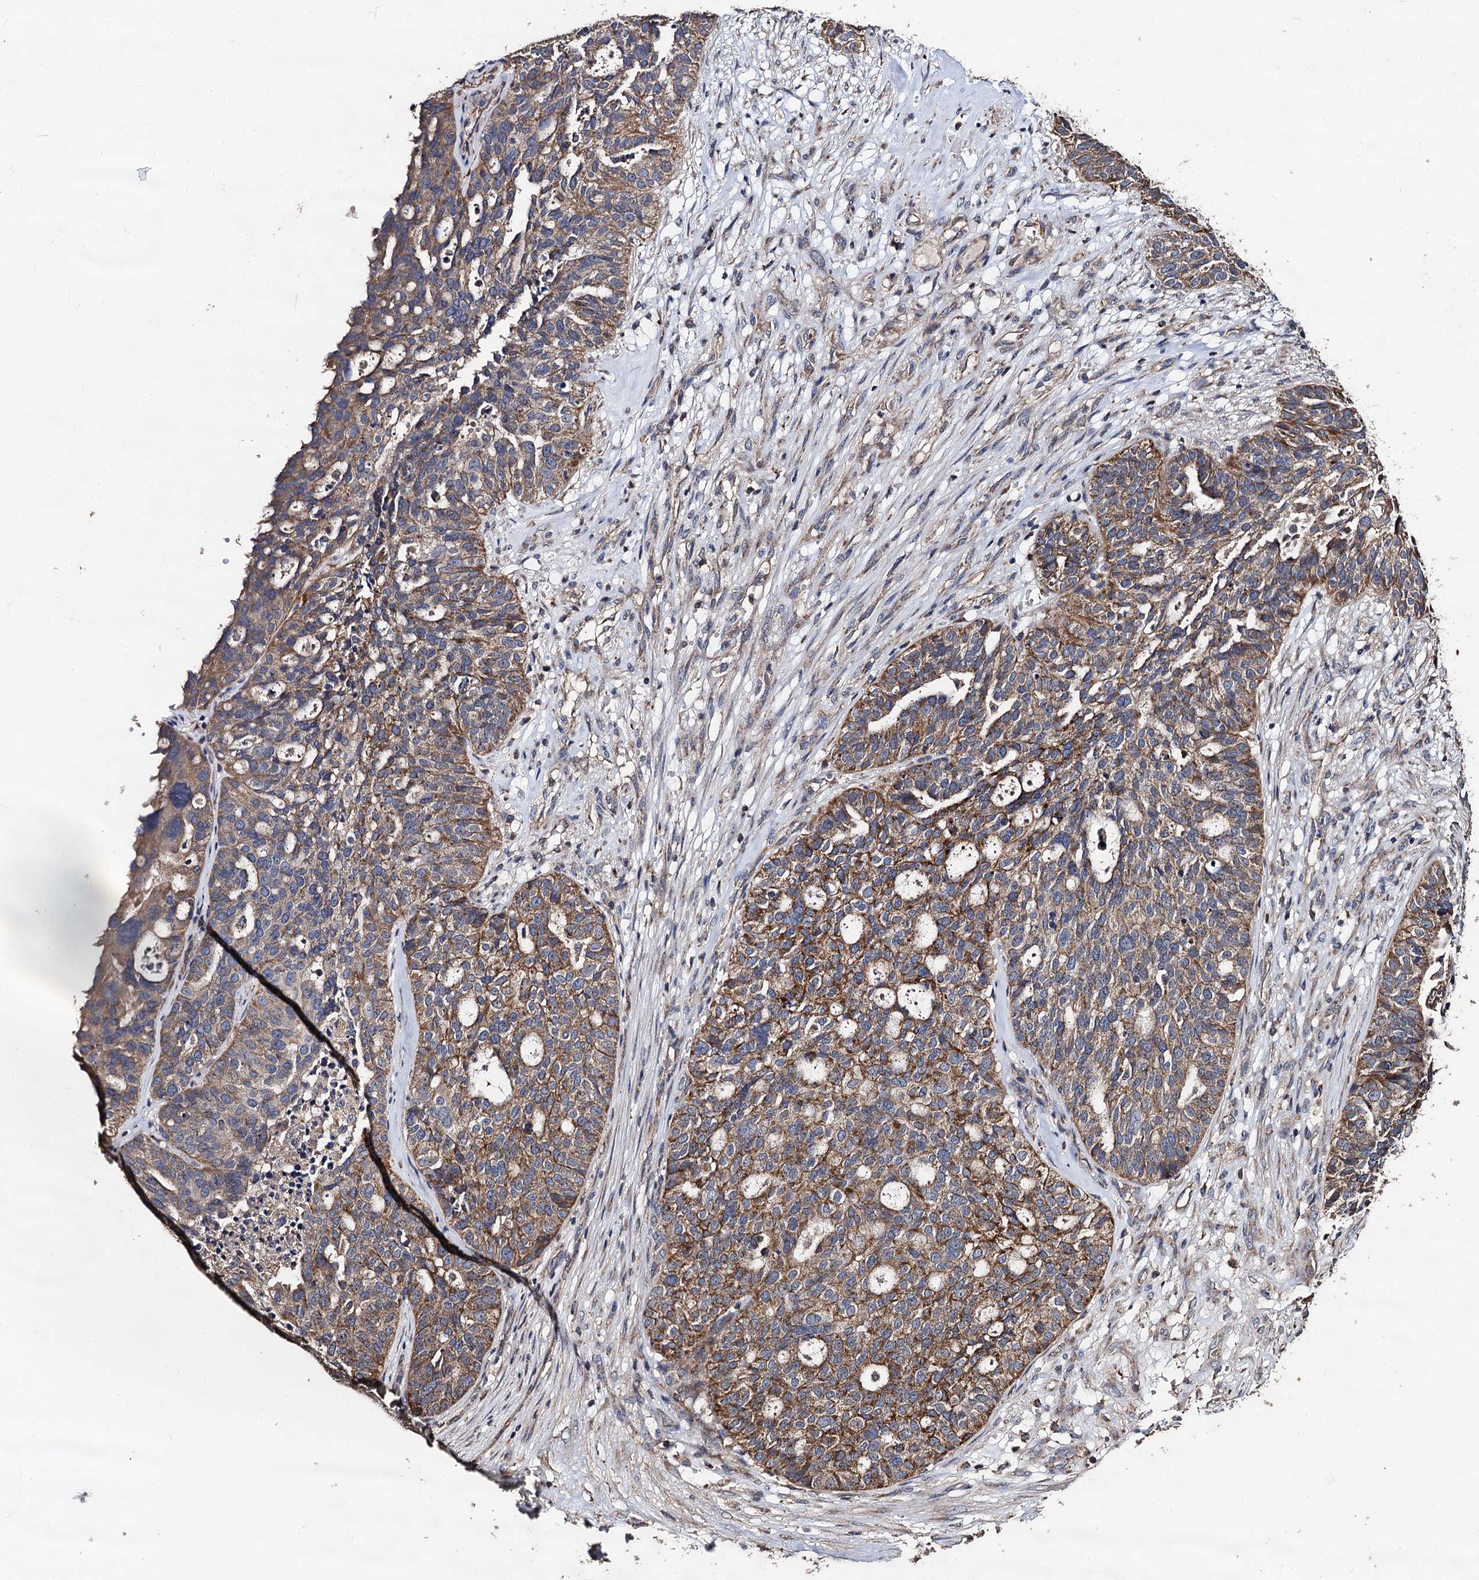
{"staining": {"intensity": "moderate", "quantity": ">75%", "location": "cytoplasmic/membranous"}, "tissue": "ovarian cancer", "cell_type": "Tumor cells", "image_type": "cancer", "snomed": [{"axis": "morphology", "description": "Cystadenocarcinoma, serous, NOS"}, {"axis": "topography", "description": "Ovary"}], "caption": "Moderate cytoplasmic/membranous positivity for a protein is identified in about >75% of tumor cells of ovarian serous cystadenocarcinoma using IHC.", "gene": "PPTC7", "patient": {"sex": "female", "age": 59}}